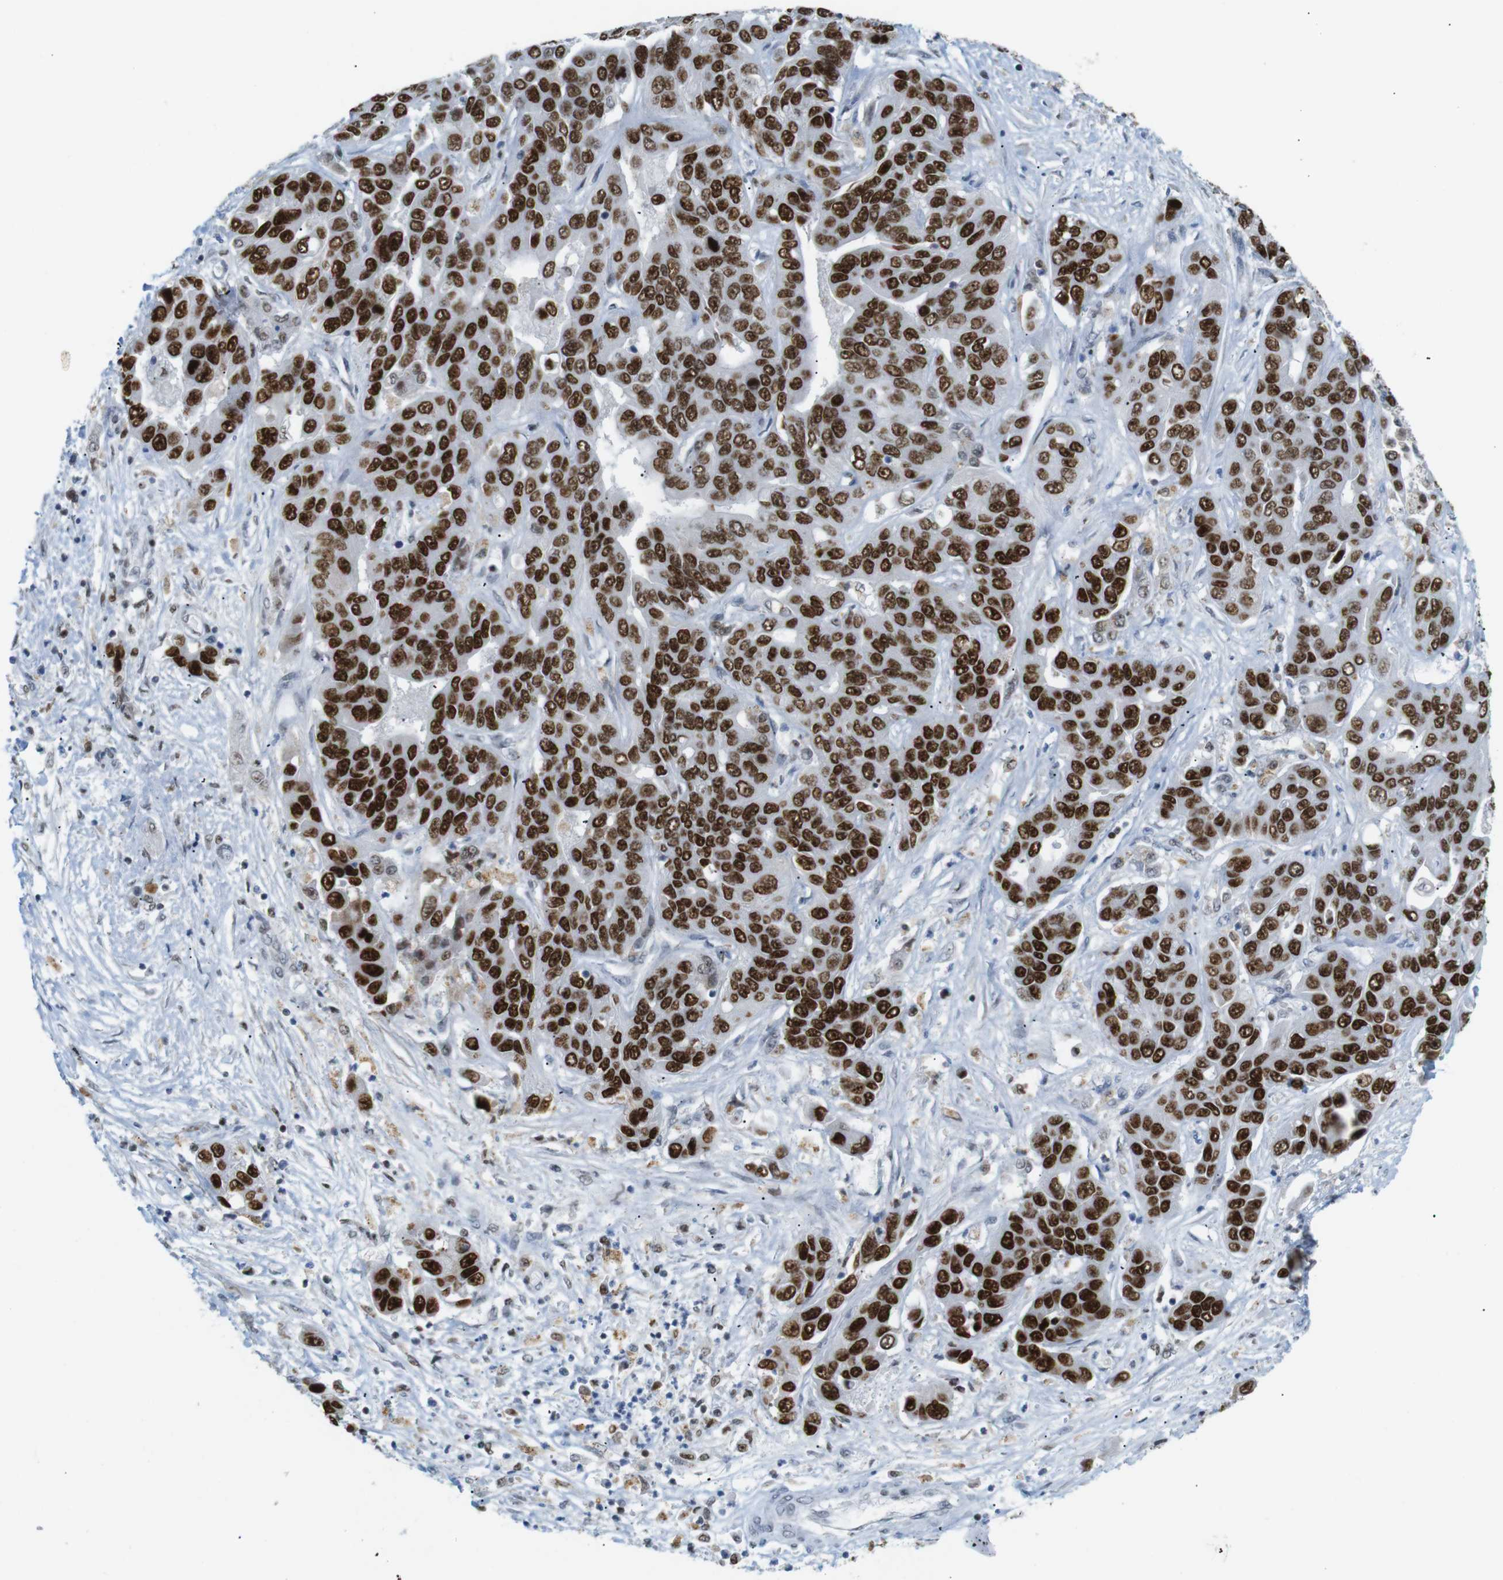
{"staining": {"intensity": "strong", "quantity": ">75%", "location": "nuclear"}, "tissue": "liver cancer", "cell_type": "Tumor cells", "image_type": "cancer", "snomed": [{"axis": "morphology", "description": "Cholangiocarcinoma"}, {"axis": "topography", "description": "Liver"}], "caption": "An image showing strong nuclear staining in approximately >75% of tumor cells in cholangiocarcinoma (liver), as visualized by brown immunohistochemical staining.", "gene": "RIOX2", "patient": {"sex": "female", "age": 52}}